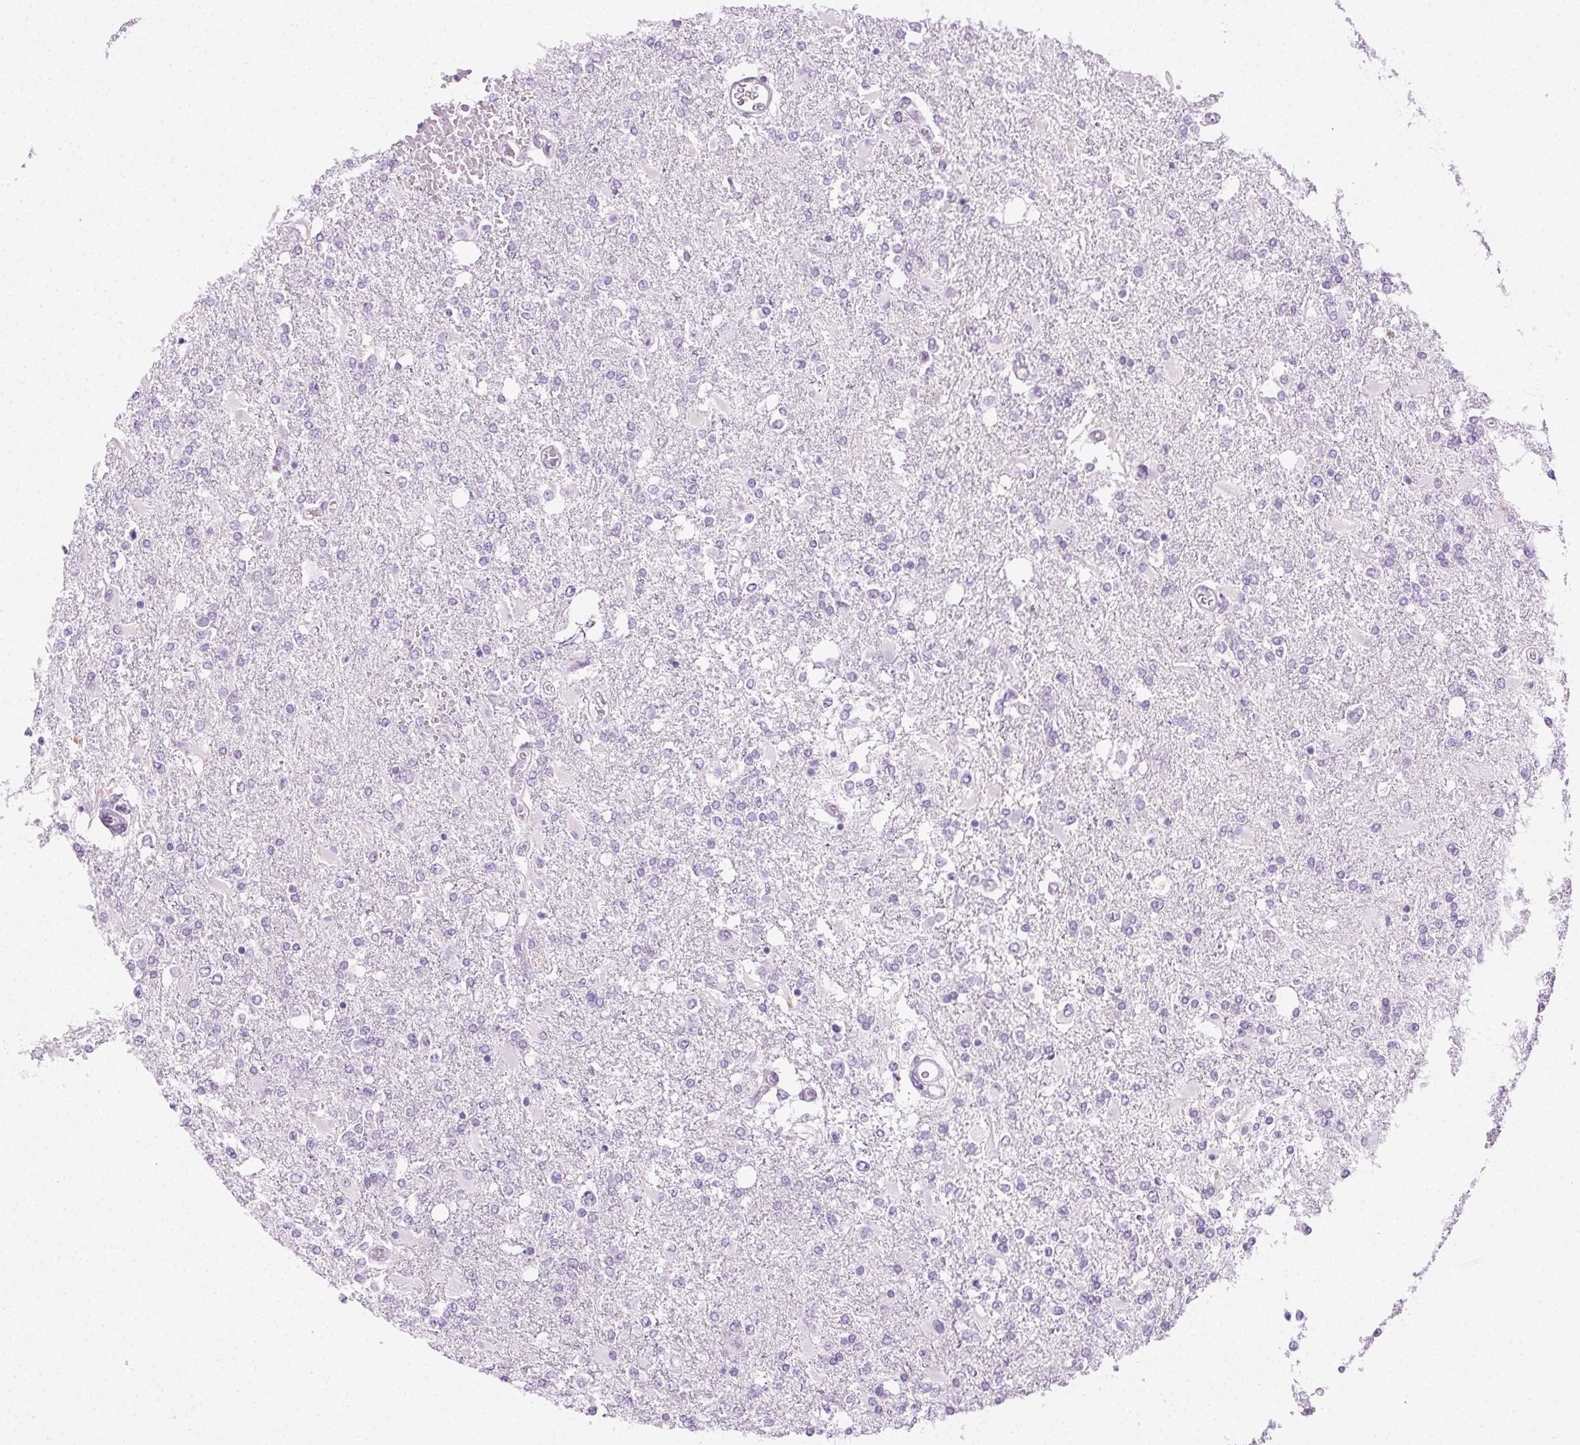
{"staining": {"intensity": "negative", "quantity": "none", "location": "none"}, "tissue": "glioma", "cell_type": "Tumor cells", "image_type": "cancer", "snomed": [{"axis": "morphology", "description": "Glioma, malignant, High grade"}, {"axis": "topography", "description": "Cerebral cortex"}], "caption": "This is a histopathology image of IHC staining of malignant glioma (high-grade), which shows no staining in tumor cells.", "gene": "C20orf85", "patient": {"sex": "male", "age": 79}}